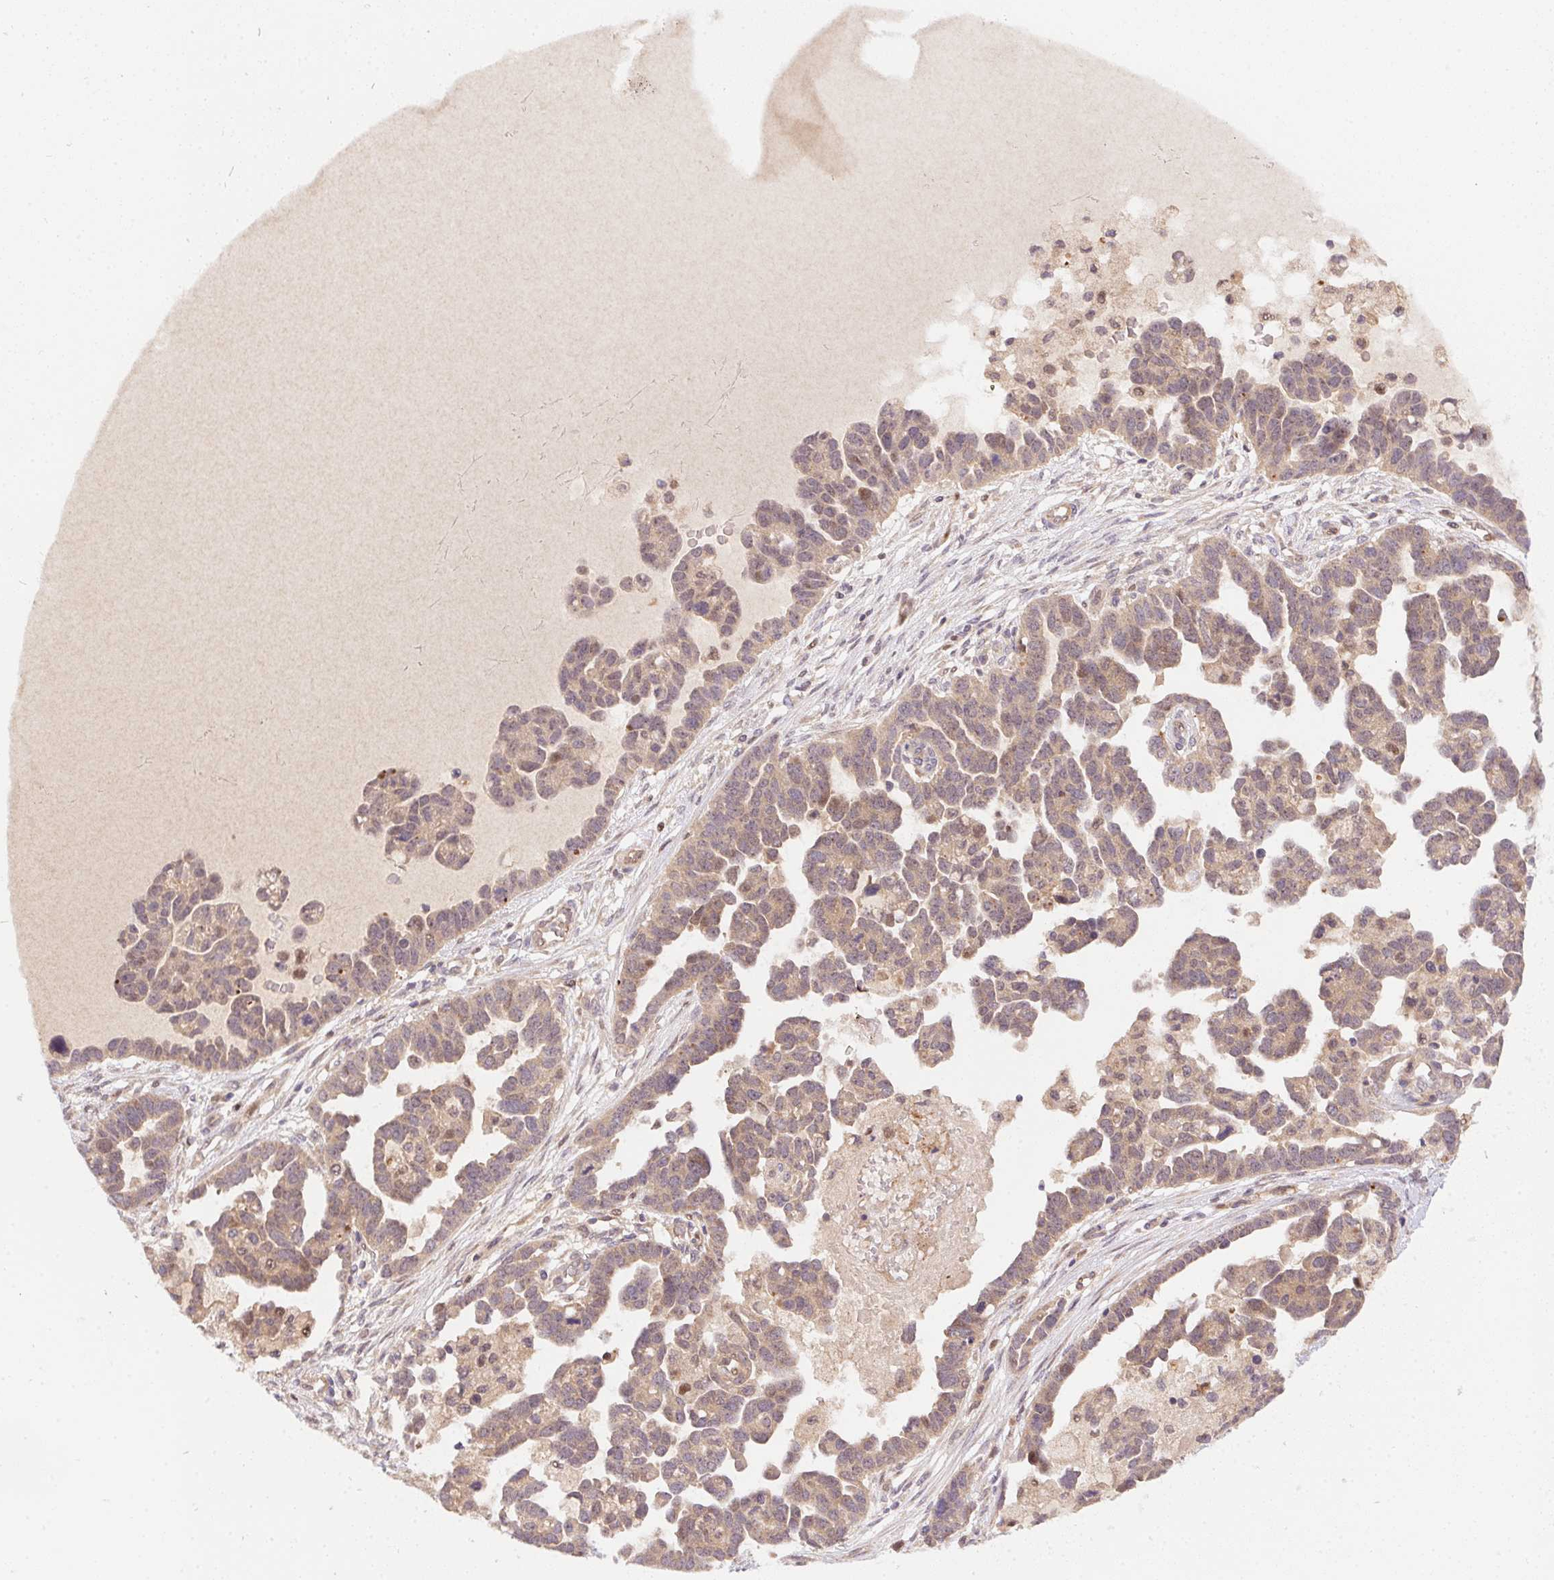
{"staining": {"intensity": "weak", "quantity": ">75%", "location": "cytoplasmic/membranous"}, "tissue": "ovarian cancer", "cell_type": "Tumor cells", "image_type": "cancer", "snomed": [{"axis": "morphology", "description": "Cystadenocarcinoma, serous, NOS"}, {"axis": "topography", "description": "Ovary"}], "caption": "The micrograph exhibits a brown stain indicating the presence of a protein in the cytoplasmic/membranous of tumor cells in serous cystadenocarcinoma (ovarian). (DAB IHC with brightfield microscopy, high magnification).", "gene": "NUDT16", "patient": {"sex": "female", "age": 54}}